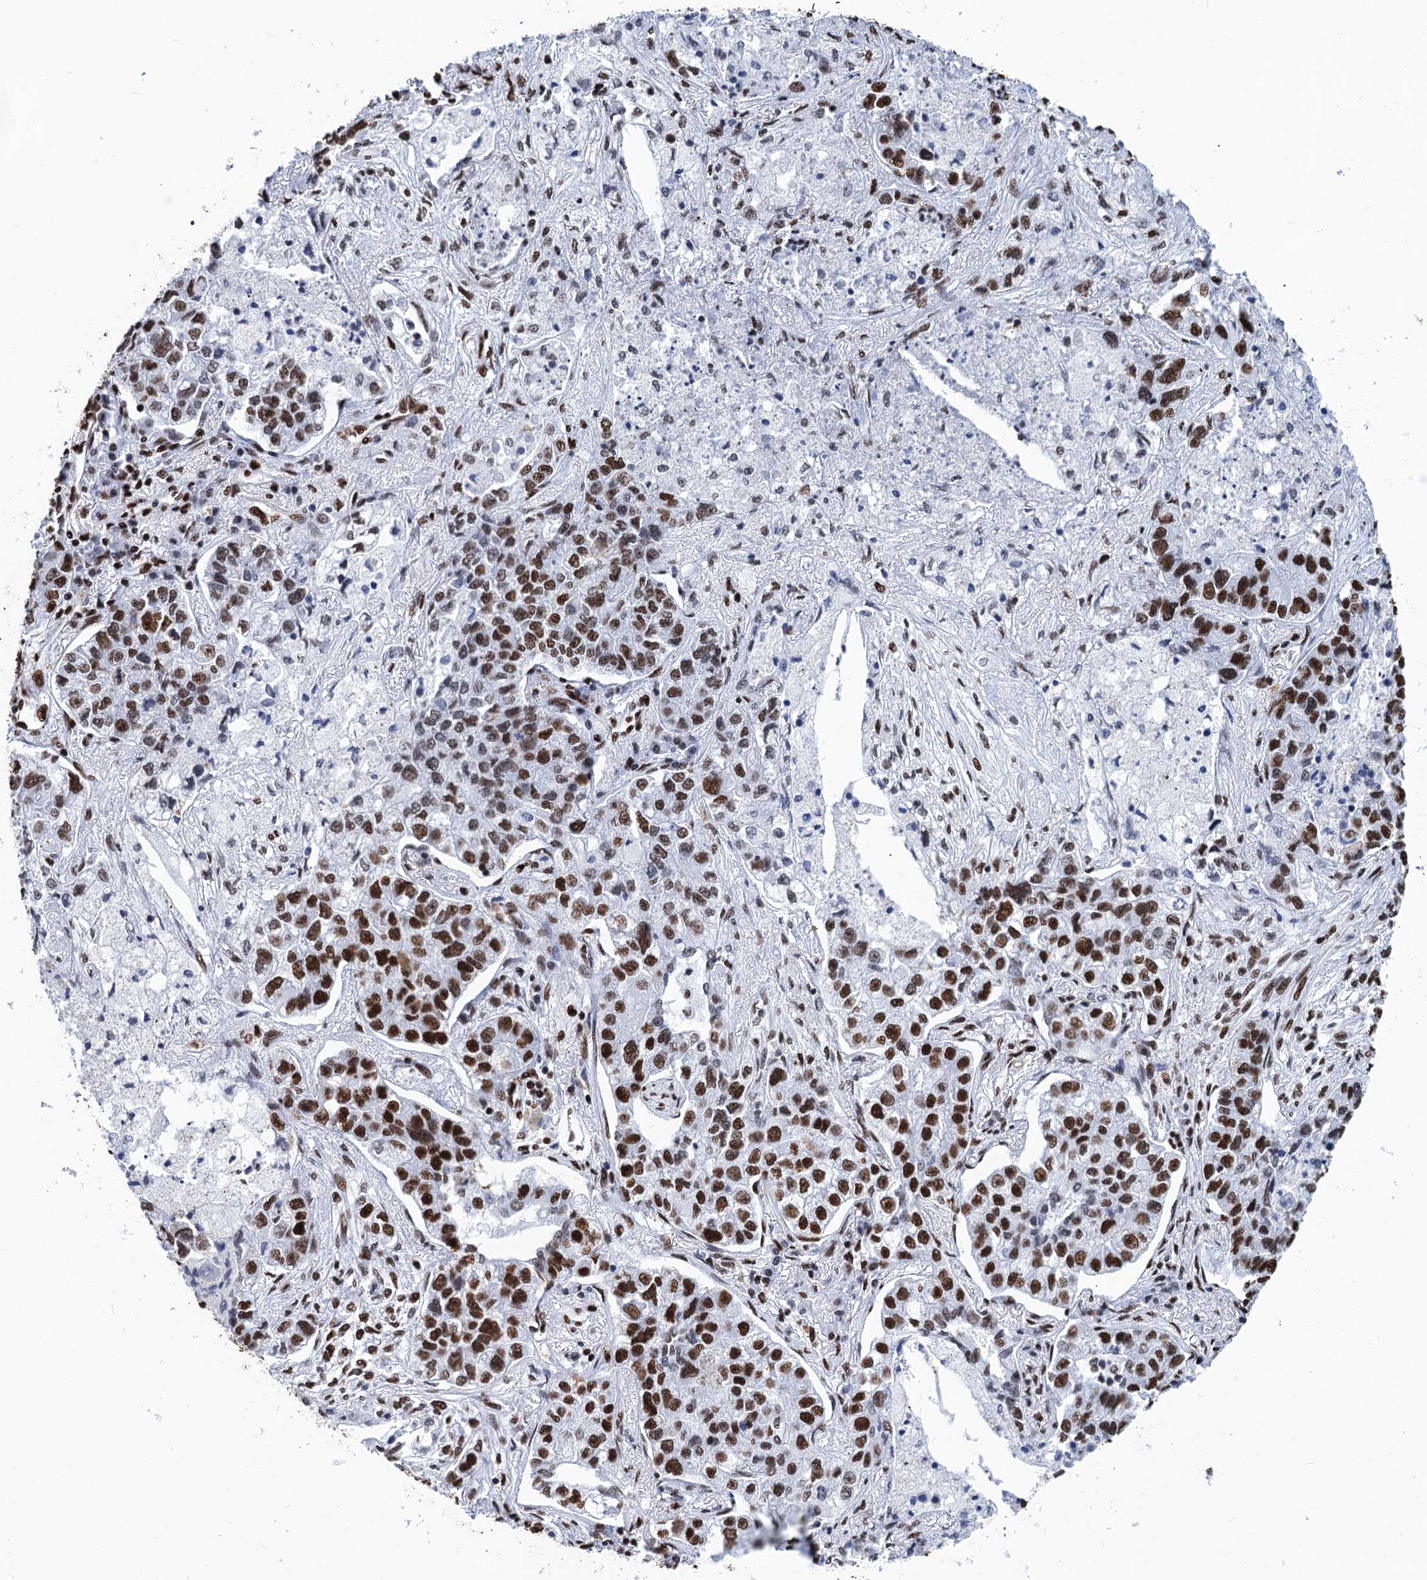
{"staining": {"intensity": "strong", "quantity": ">75%", "location": "nuclear"}, "tissue": "lung cancer", "cell_type": "Tumor cells", "image_type": "cancer", "snomed": [{"axis": "morphology", "description": "Adenocarcinoma, NOS"}, {"axis": "topography", "description": "Lung"}], "caption": "Human adenocarcinoma (lung) stained for a protein (brown) reveals strong nuclear positive positivity in approximately >75% of tumor cells.", "gene": "UBA2", "patient": {"sex": "male", "age": 49}}